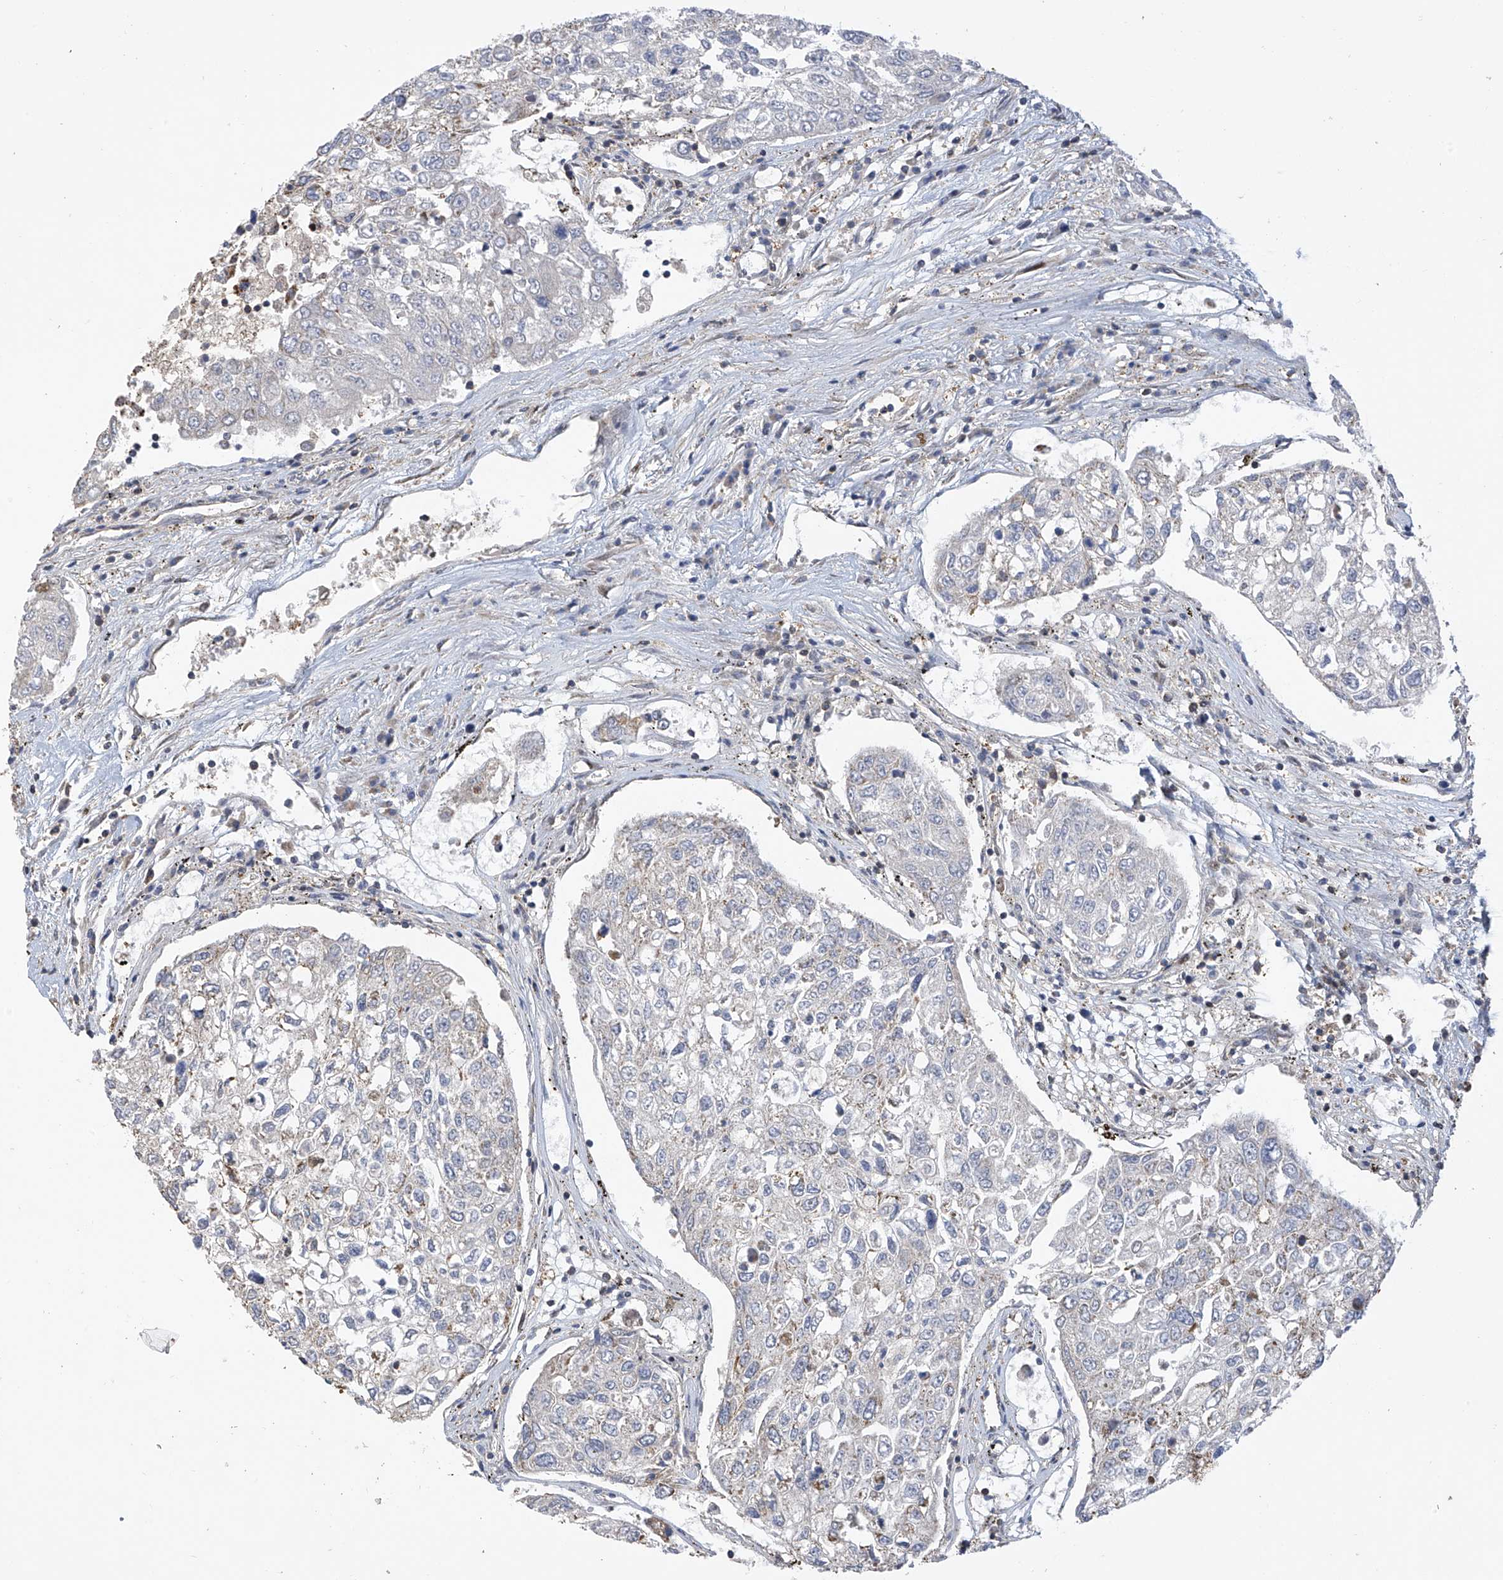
{"staining": {"intensity": "negative", "quantity": "none", "location": "none"}, "tissue": "urothelial cancer", "cell_type": "Tumor cells", "image_type": "cancer", "snomed": [{"axis": "morphology", "description": "Urothelial carcinoma, High grade"}, {"axis": "topography", "description": "Lymph node"}, {"axis": "topography", "description": "Urinary bladder"}], "caption": "DAB (3,3'-diaminobenzidine) immunohistochemical staining of high-grade urothelial carcinoma shows no significant staining in tumor cells.", "gene": "SLCO4A1", "patient": {"sex": "male", "age": 51}}